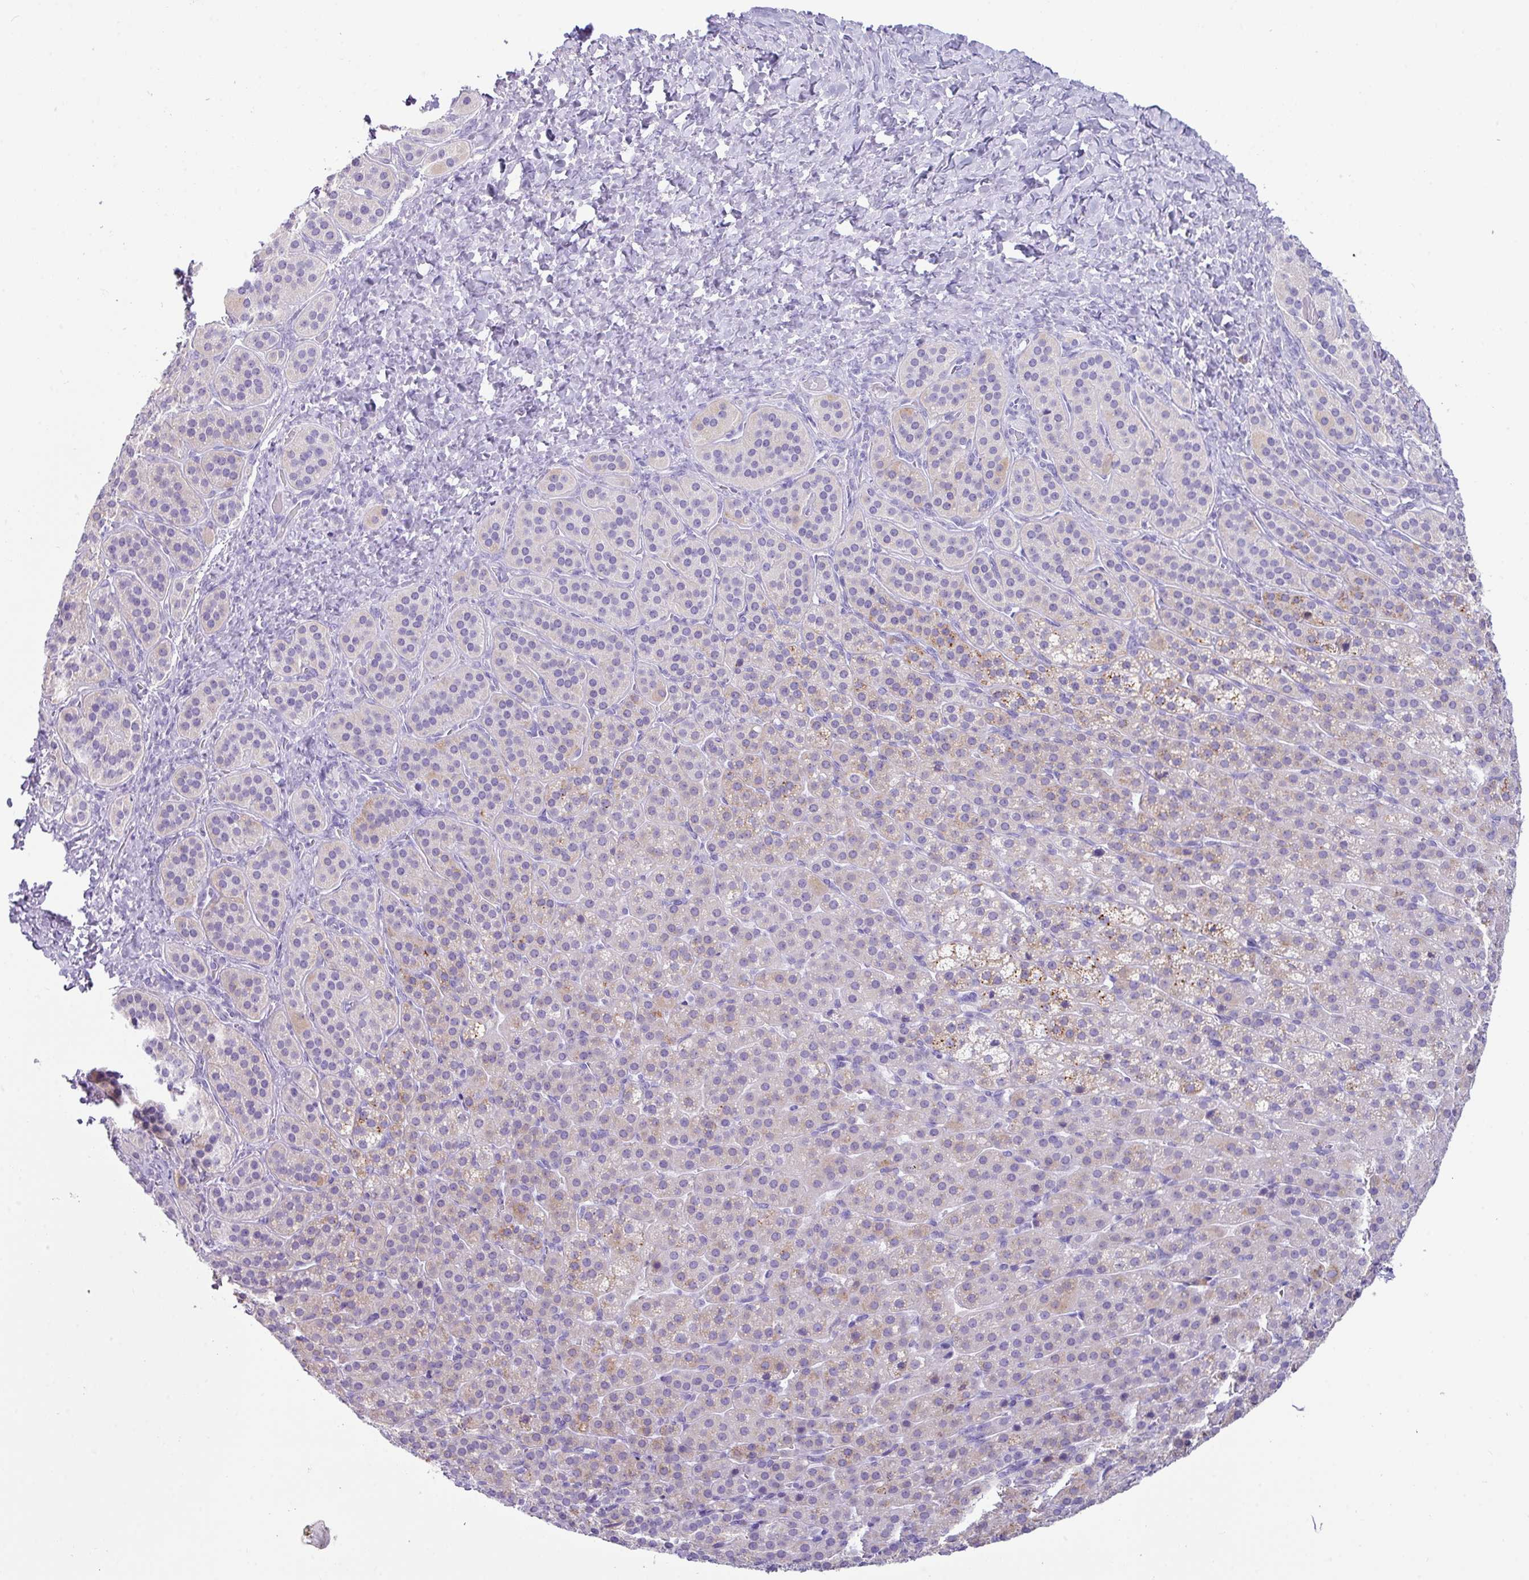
{"staining": {"intensity": "weak", "quantity": "25%-75%", "location": "cytoplasmic/membranous"}, "tissue": "adrenal gland", "cell_type": "Glandular cells", "image_type": "normal", "snomed": [{"axis": "morphology", "description": "Normal tissue, NOS"}, {"axis": "topography", "description": "Adrenal gland"}], "caption": "Immunohistochemical staining of unremarkable human adrenal gland shows low levels of weak cytoplasmic/membranous staining in approximately 25%-75% of glandular cells. (Stains: DAB (3,3'-diaminobenzidine) in brown, nuclei in blue, Microscopy: brightfield microscopy at high magnification).", "gene": "NCCRP1", "patient": {"sex": "female", "age": 41}}